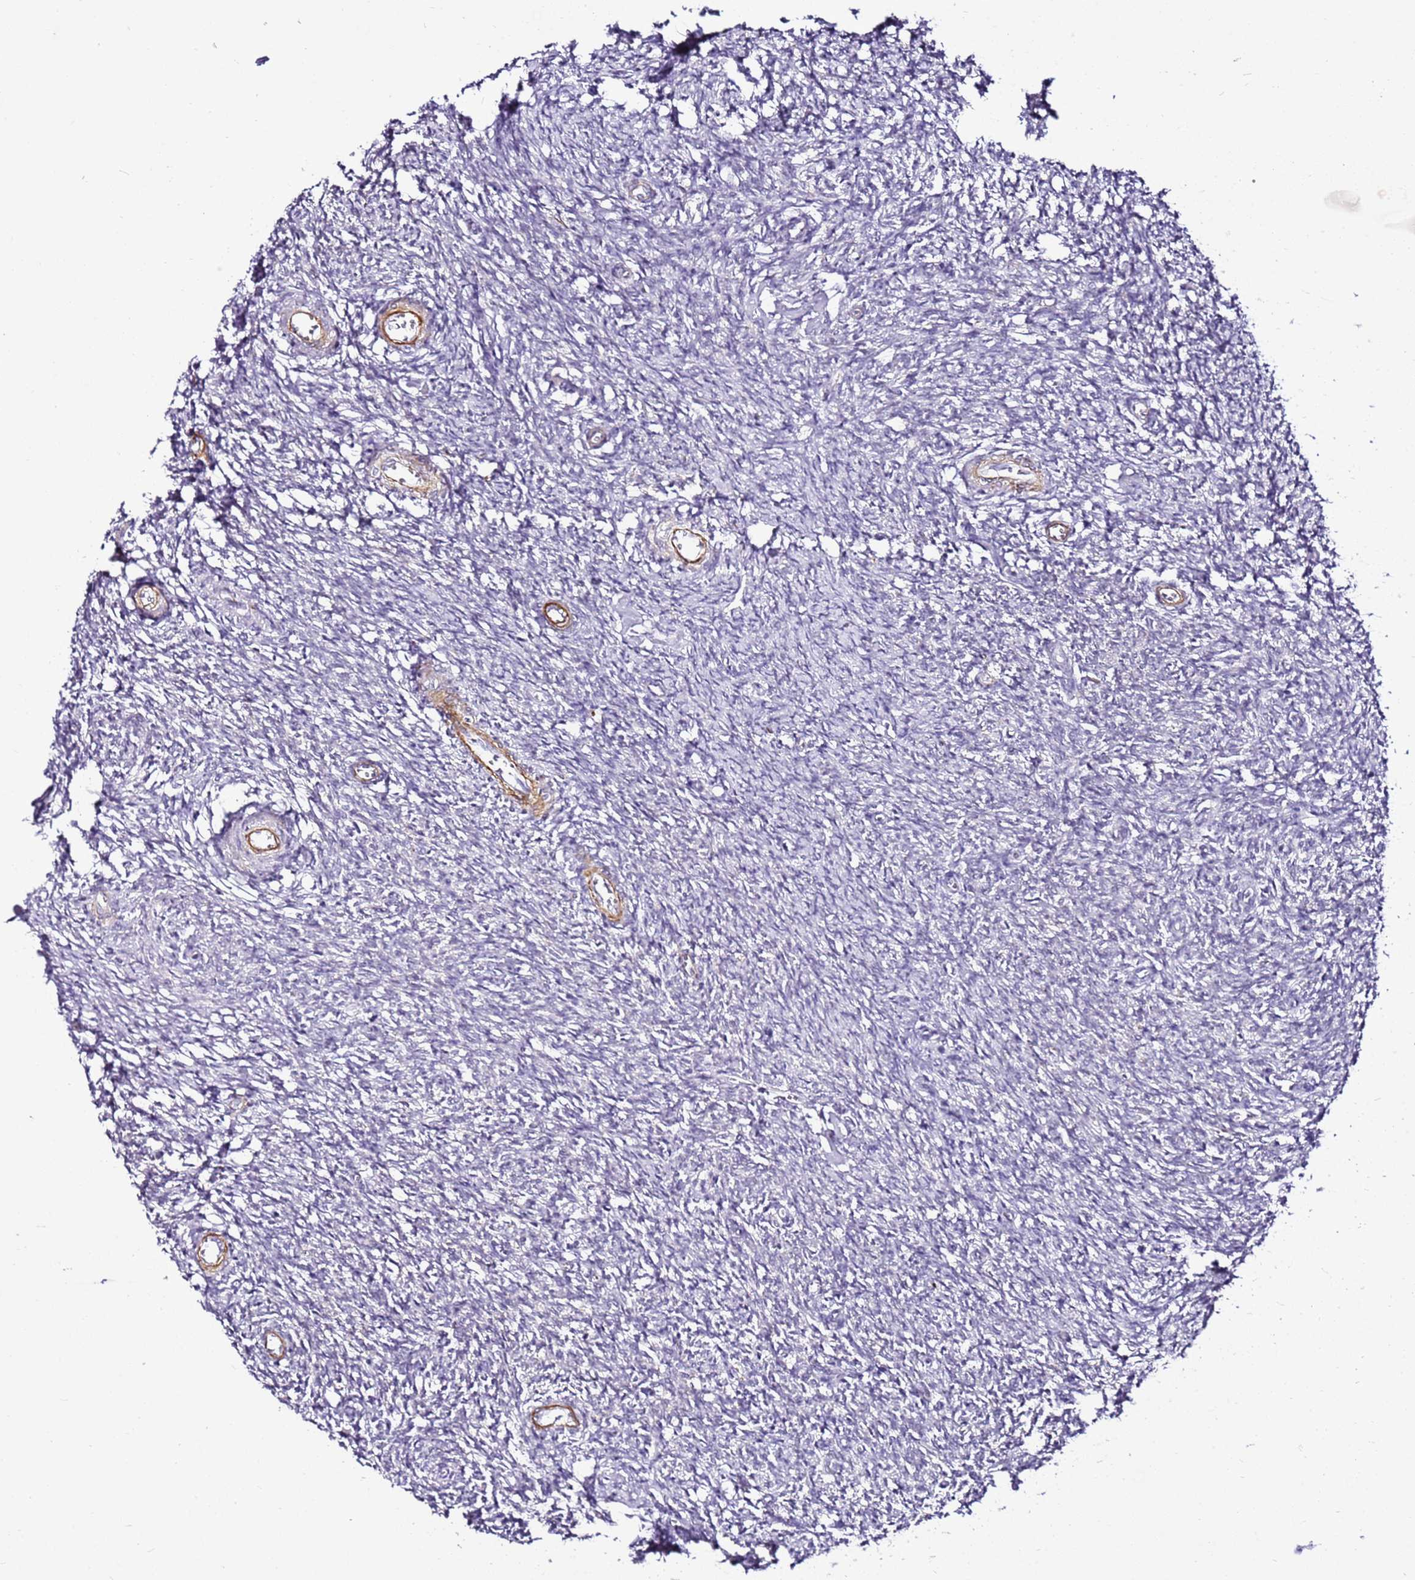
{"staining": {"intensity": "negative", "quantity": "none", "location": "none"}, "tissue": "ovary", "cell_type": "Ovarian stroma cells", "image_type": "normal", "snomed": [{"axis": "morphology", "description": "Normal tissue, NOS"}, {"axis": "topography", "description": "Ovary"}], "caption": "Immunohistochemistry photomicrograph of unremarkable ovary: ovary stained with DAB (3,3'-diaminobenzidine) displays no significant protein positivity in ovarian stroma cells. (DAB (3,3'-diaminobenzidine) IHC visualized using brightfield microscopy, high magnification).", "gene": "SMIM4", "patient": {"sex": "female", "age": 44}}